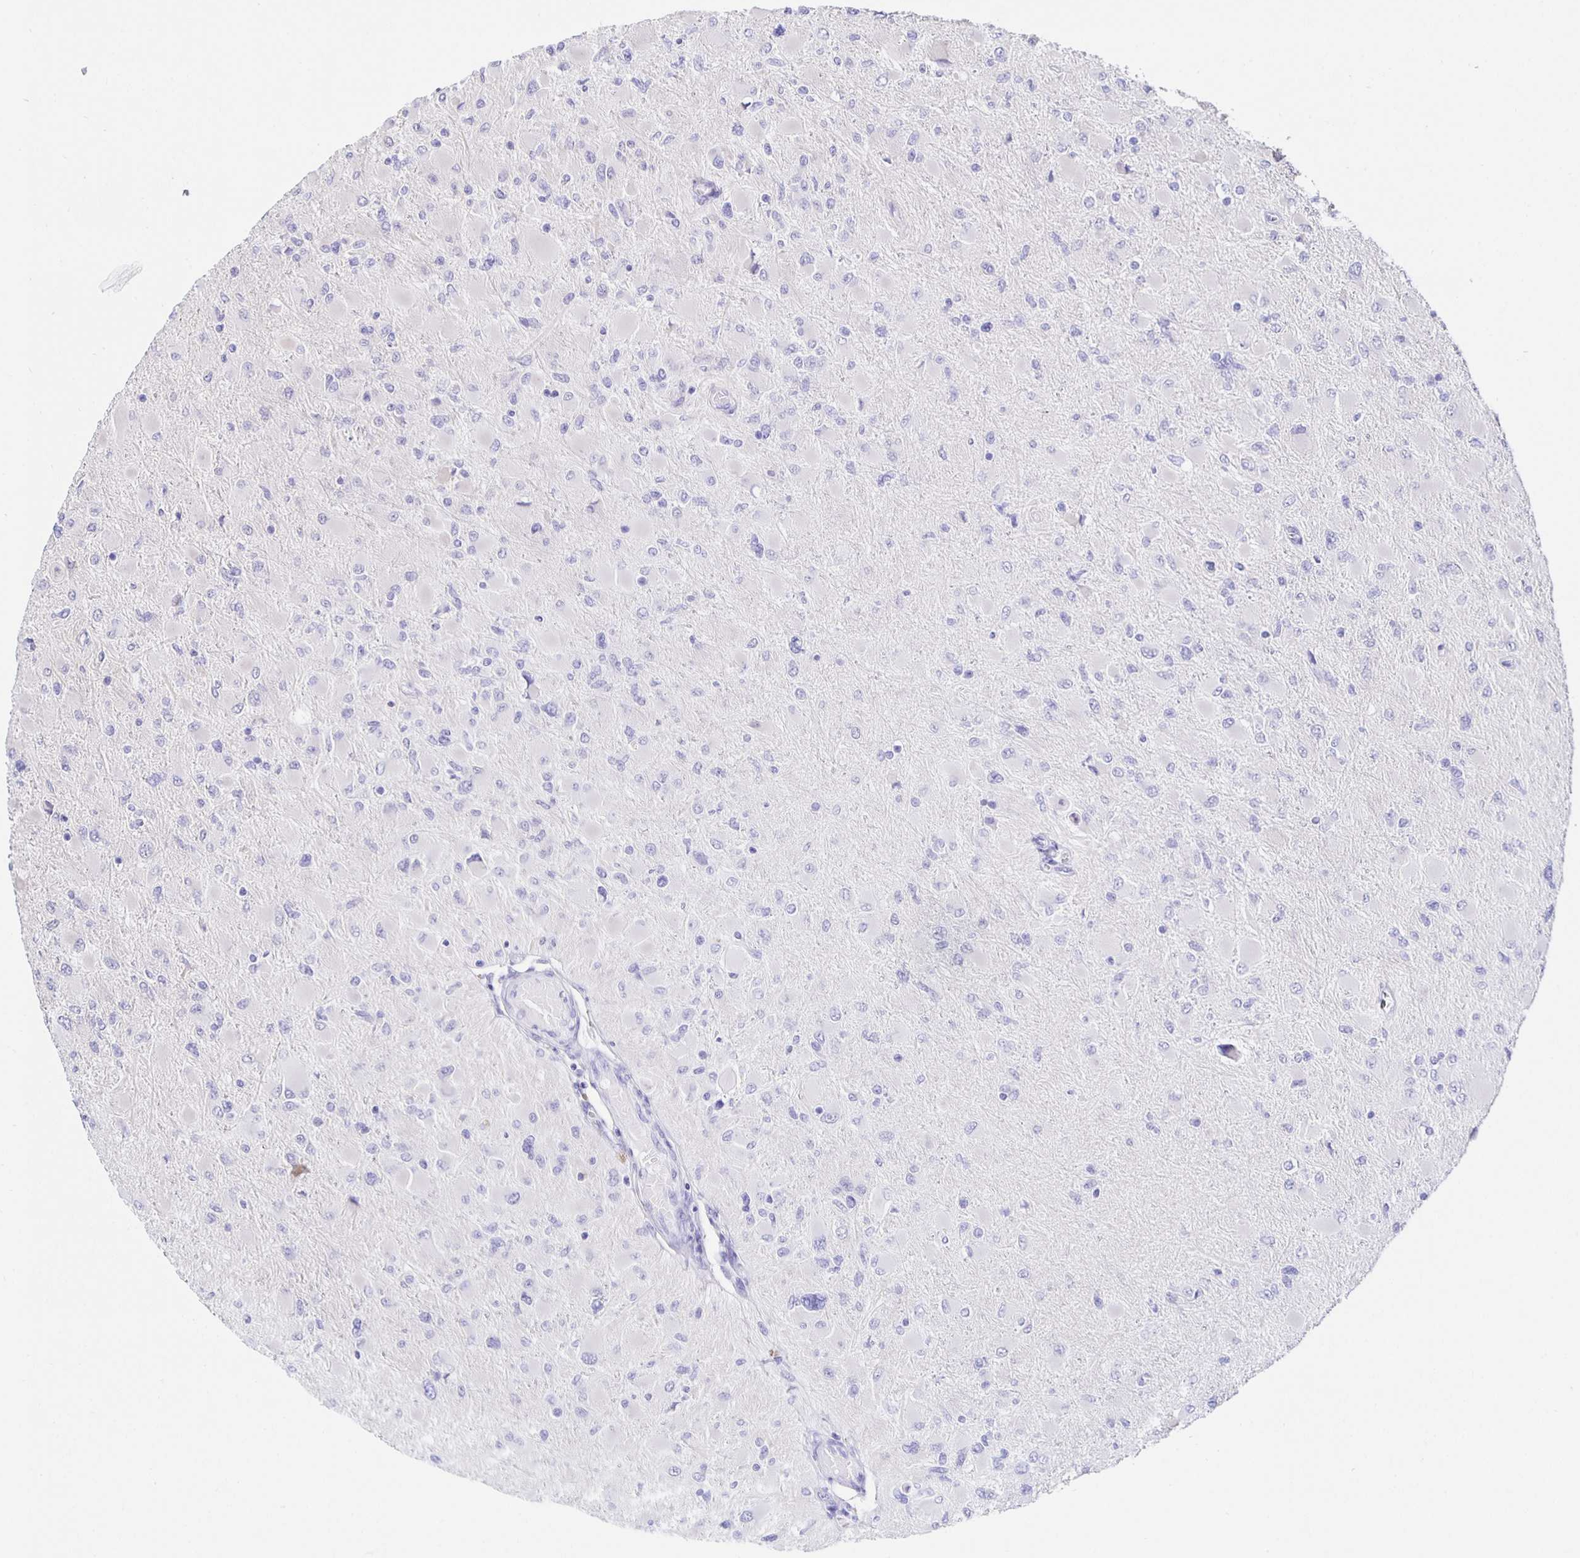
{"staining": {"intensity": "negative", "quantity": "none", "location": "none"}, "tissue": "glioma", "cell_type": "Tumor cells", "image_type": "cancer", "snomed": [{"axis": "morphology", "description": "Glioma, malignant, High grade"}, {"axis": "topography", "description": "Cerebral cortex"}], "caption": "High magnification brightfield microscopy of malignant glioma (high-grade) stained with DAB (3,3'-diaminobenzidine) (brown) and counterstained with hematoxylin (blue): tumor cells show no significant expression. (DAB (3,3'-diaminobenzidine) IHC, high magnification).", "gene": "HSPA4L", "patient": {"sex": "female", "age": 36}}